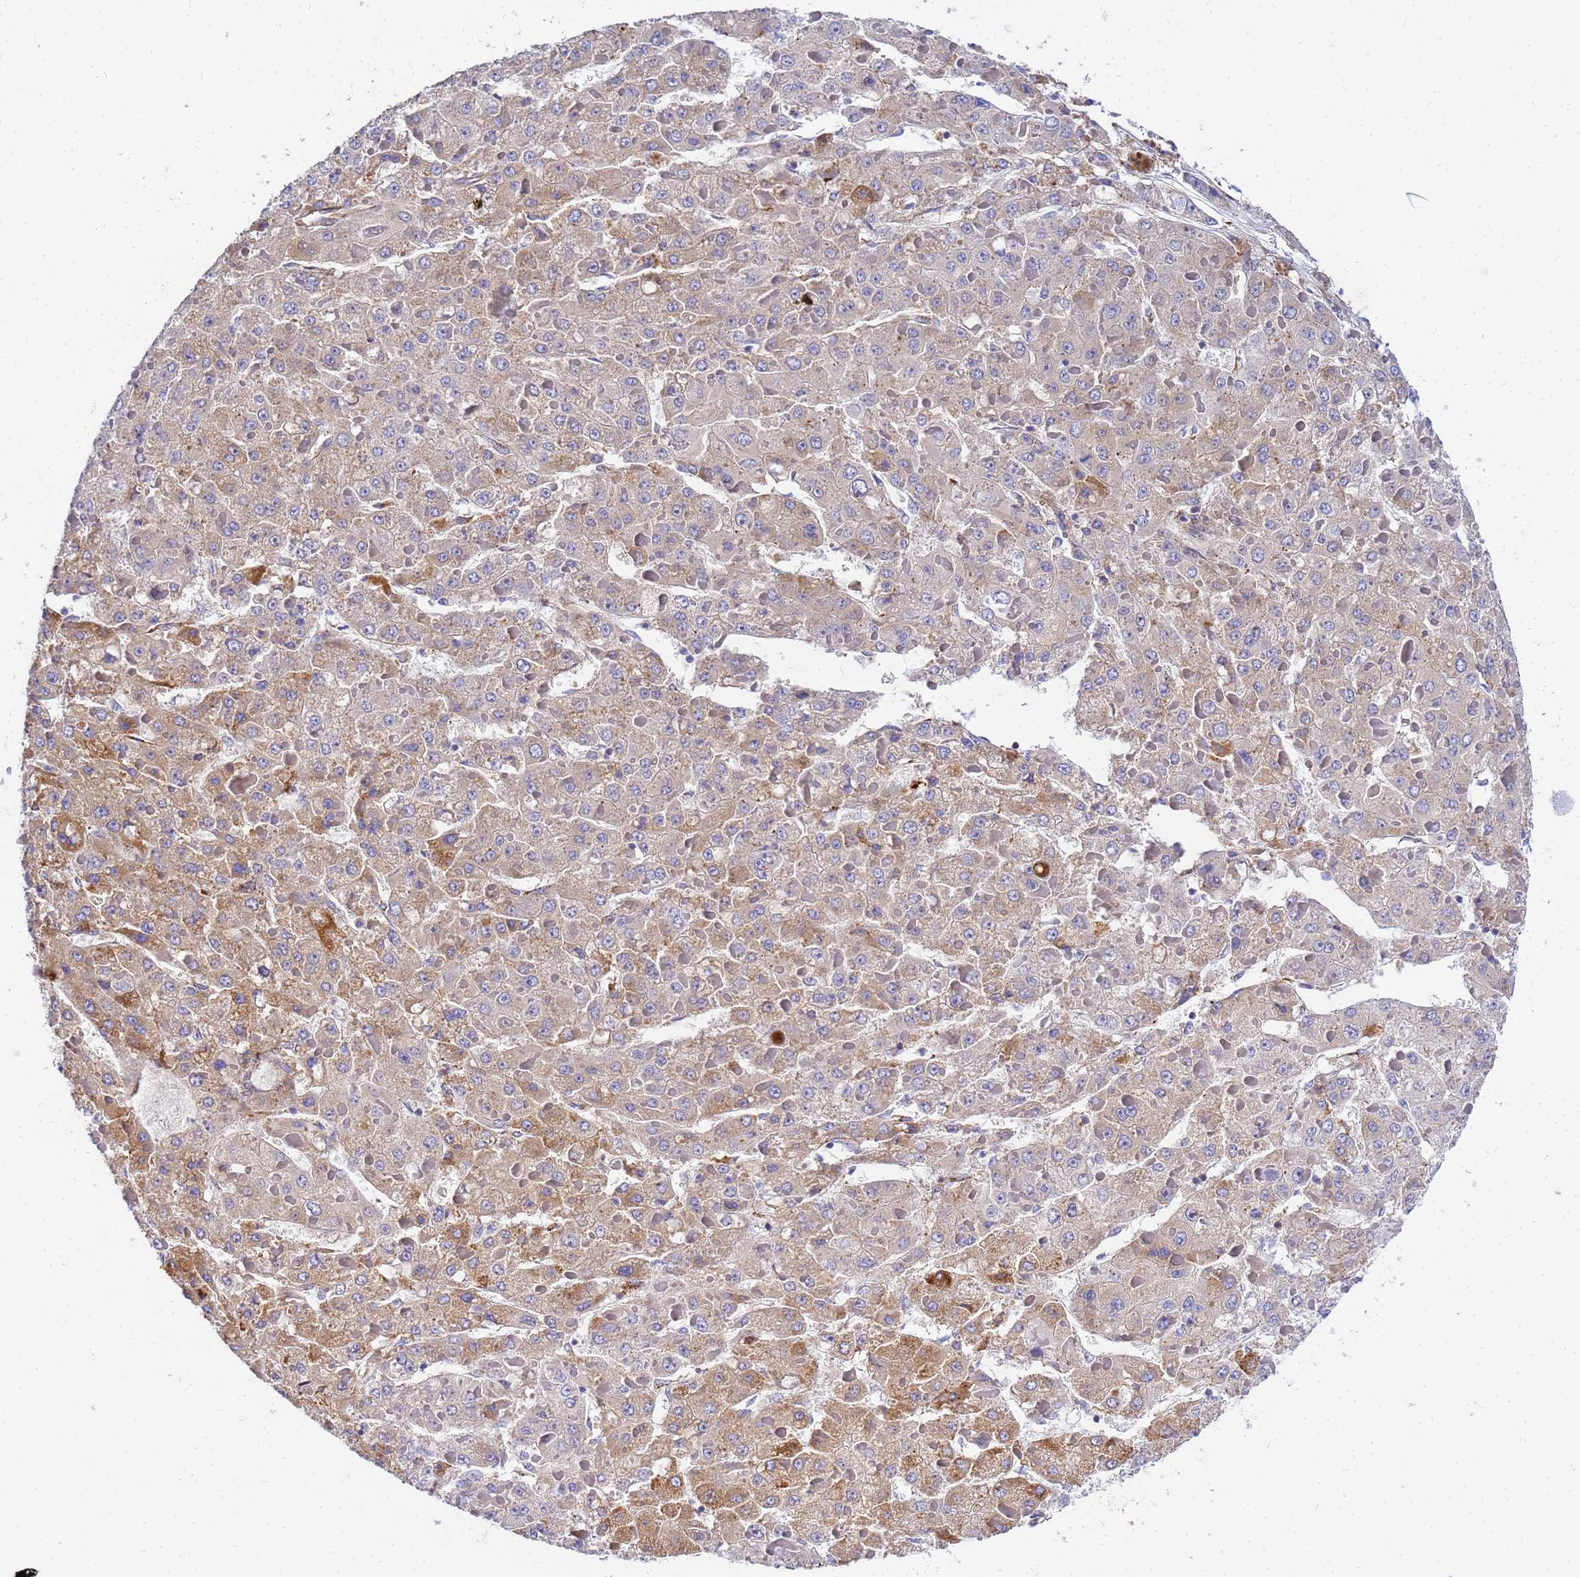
{"staining": {"intensity": "moderate", "quantity": "25%-75%", "location": "cytoplasmic/membranous"}, "tissue": "liver cancer", "cell_type": "Tumor cells", "image_type": "cancer", "snomed": [{"axis": "morphology", "description": "Carcinoma, Hepatocellular, NOS"}, {"axis": "topography", "description": "Liver"}], "caption": "This micrograph shows liver cancer (hepatocellular carcinoma) stained with immunohistochemistry to label a protein in brown. The cytoplasmic/membranous of tumor cells show moderate positivity for the protein. Nuclei are counter-stained blue.", "gene": "POM121", "patient": {"sex": "female", "age": 73}}